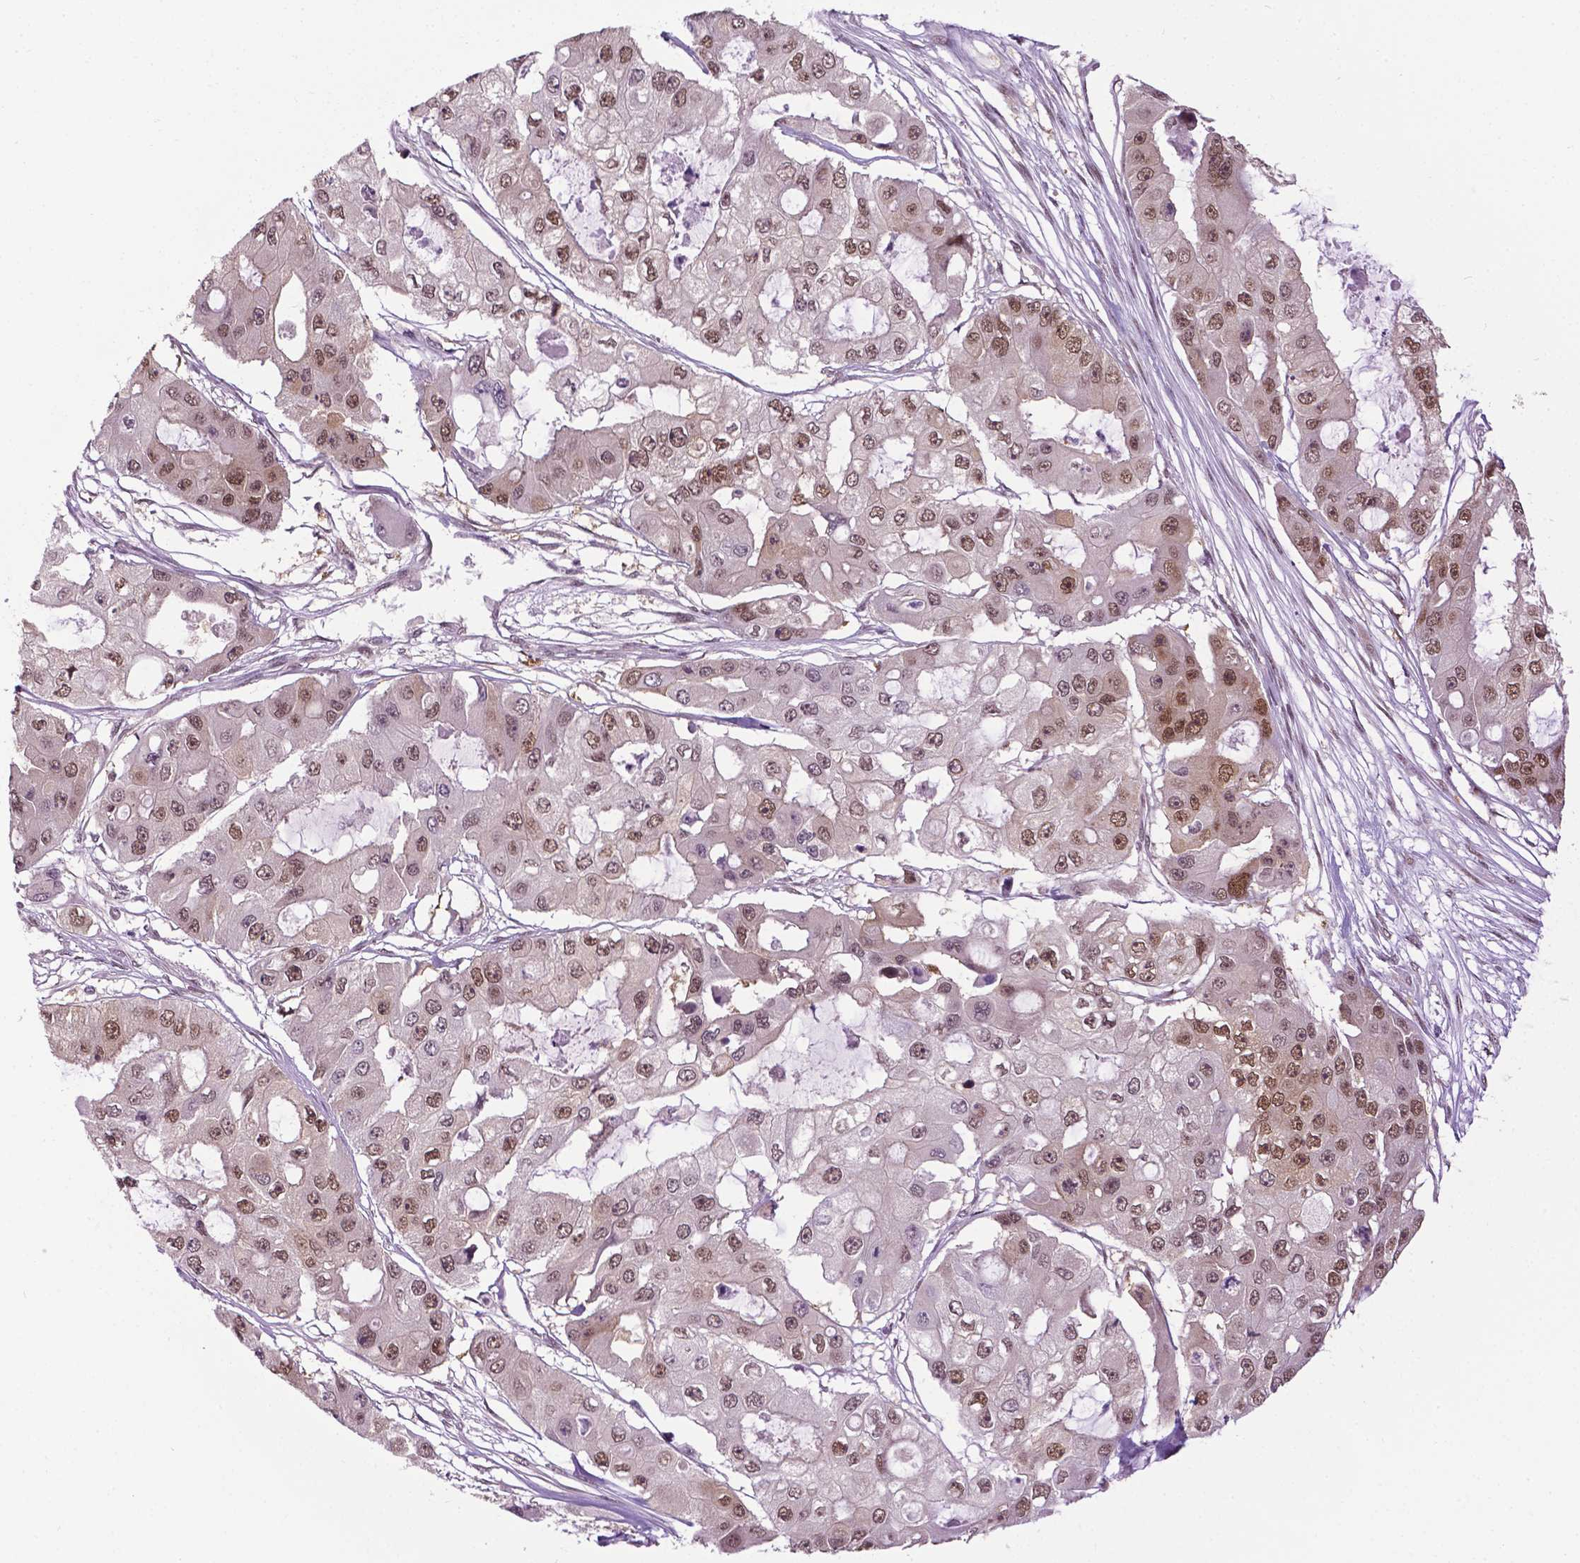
{"staining": {"intensity": "moderate", "quantity": "25%-75%", "location": "nuclear"}, "tissue": "ovarian cancer", "cell_type": "Tumor cells", "image_type": "cancer", "snomed": [{"axis": "morphology", "description": "Cystadenocarcinoma, serous, NOS"}, {"axis": "topography", "description": "Ovary"}], "caption": "Human ovarian serous cystadenocarcinoma stained for a protein (brown) displays moderate nuclear positive staining in about 25%-75% of tumor cells.", "gene": "UBQLN4", "patient": {"sex": "female", "age": 56}}